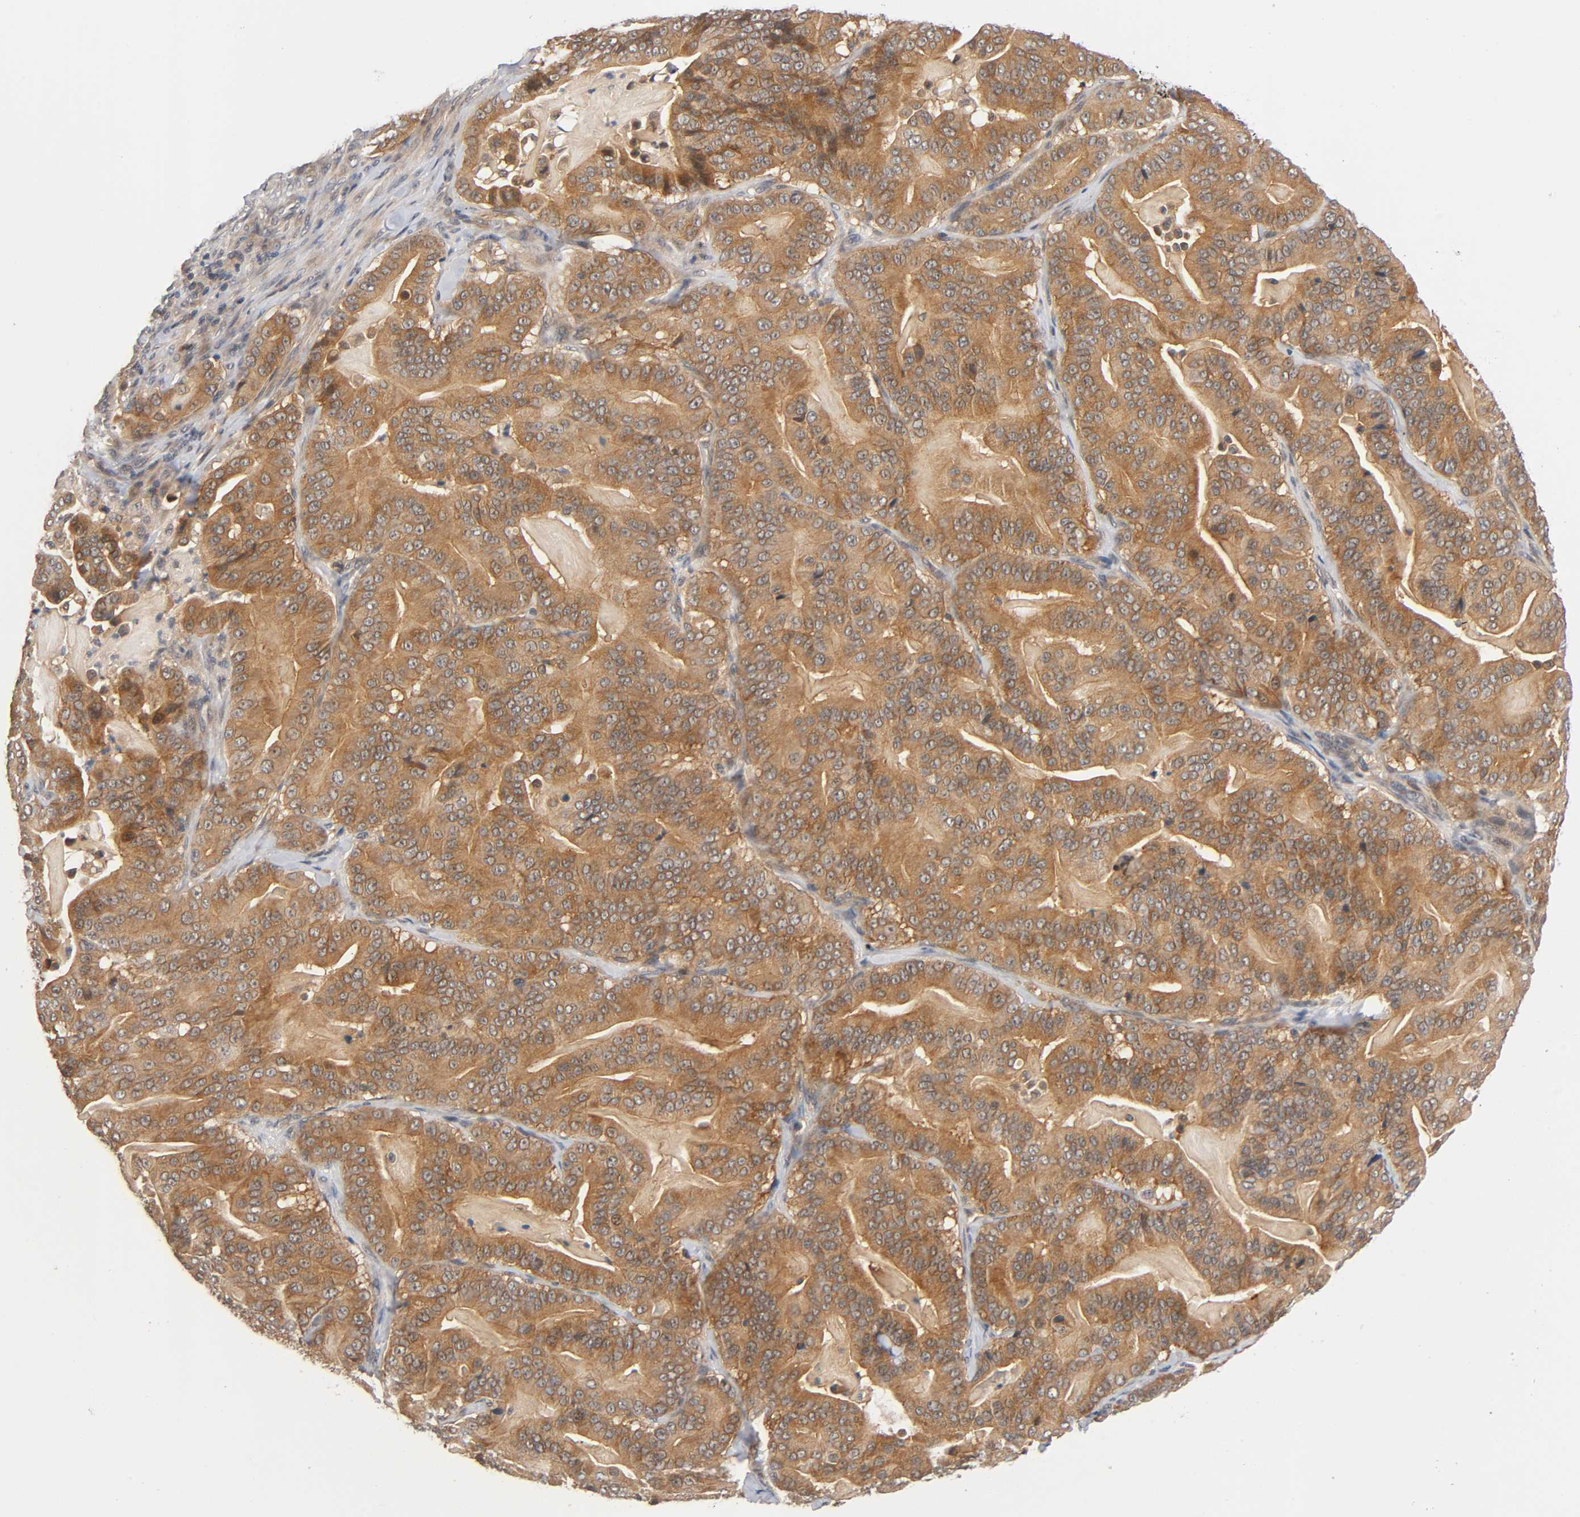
{"staining": {"intensity": "strong", "quantity": ">75%", "location": "cytoplasmic/membranous"}, "tissue": "pancreatic cancer", "cell_type": "Tumor cells", "image_type": "cancer", "snomed": [{"axis": "morphology", "description": "Adenocarcinoma, NOS"}, {"axis": "topography", "description": "Pancreas"}], "caption": "Brown immunohistochemical staining in human pancreatic cancer reveals strong cytoplasmic/membranous staining in about >75% of tumor cells.", "gene": "PRKAB1", "patient": {"sex": "male", "age": 63}}